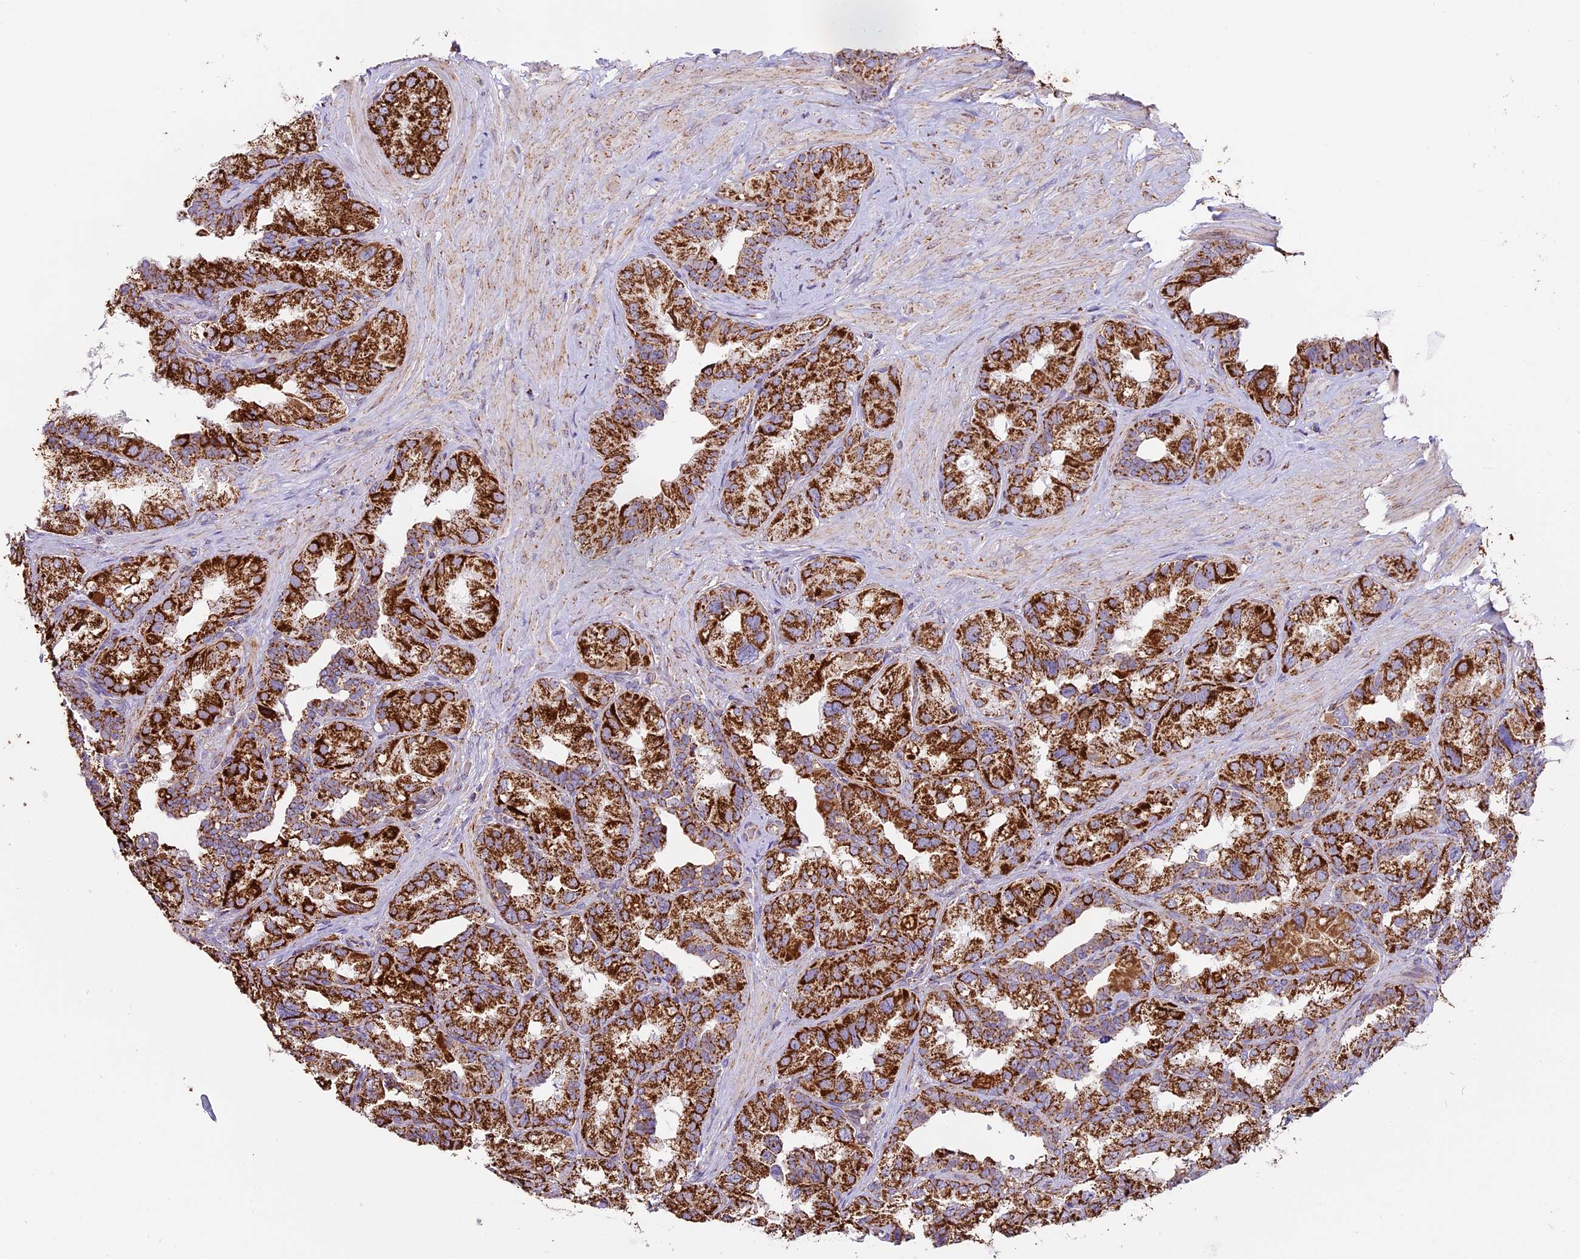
{"staining": {"intensity": "strong", "quantity": ">75%", "location": "cytoplasmic/membranous"}, "tissue": "seminal vesicle", "cell_type": "Glandular cells", "image_type": "normal", "snomed": [{"axis": "morphology", "description": "Normal tissue, NOS"}, {"axis": "topography", "description": "Seminal veicle"}, {"axis": "topography", "description": "Peripheral nerve tissue"}], "caption": "About >75% of glandular cells in normal seminal vesicle demonstrate strong cytoplasmic/membranous protein positivity as visualized by brown immunohistochemical staining.", "gene": "NDUFA8", "patient": {"sex": "male", "age": 67}}